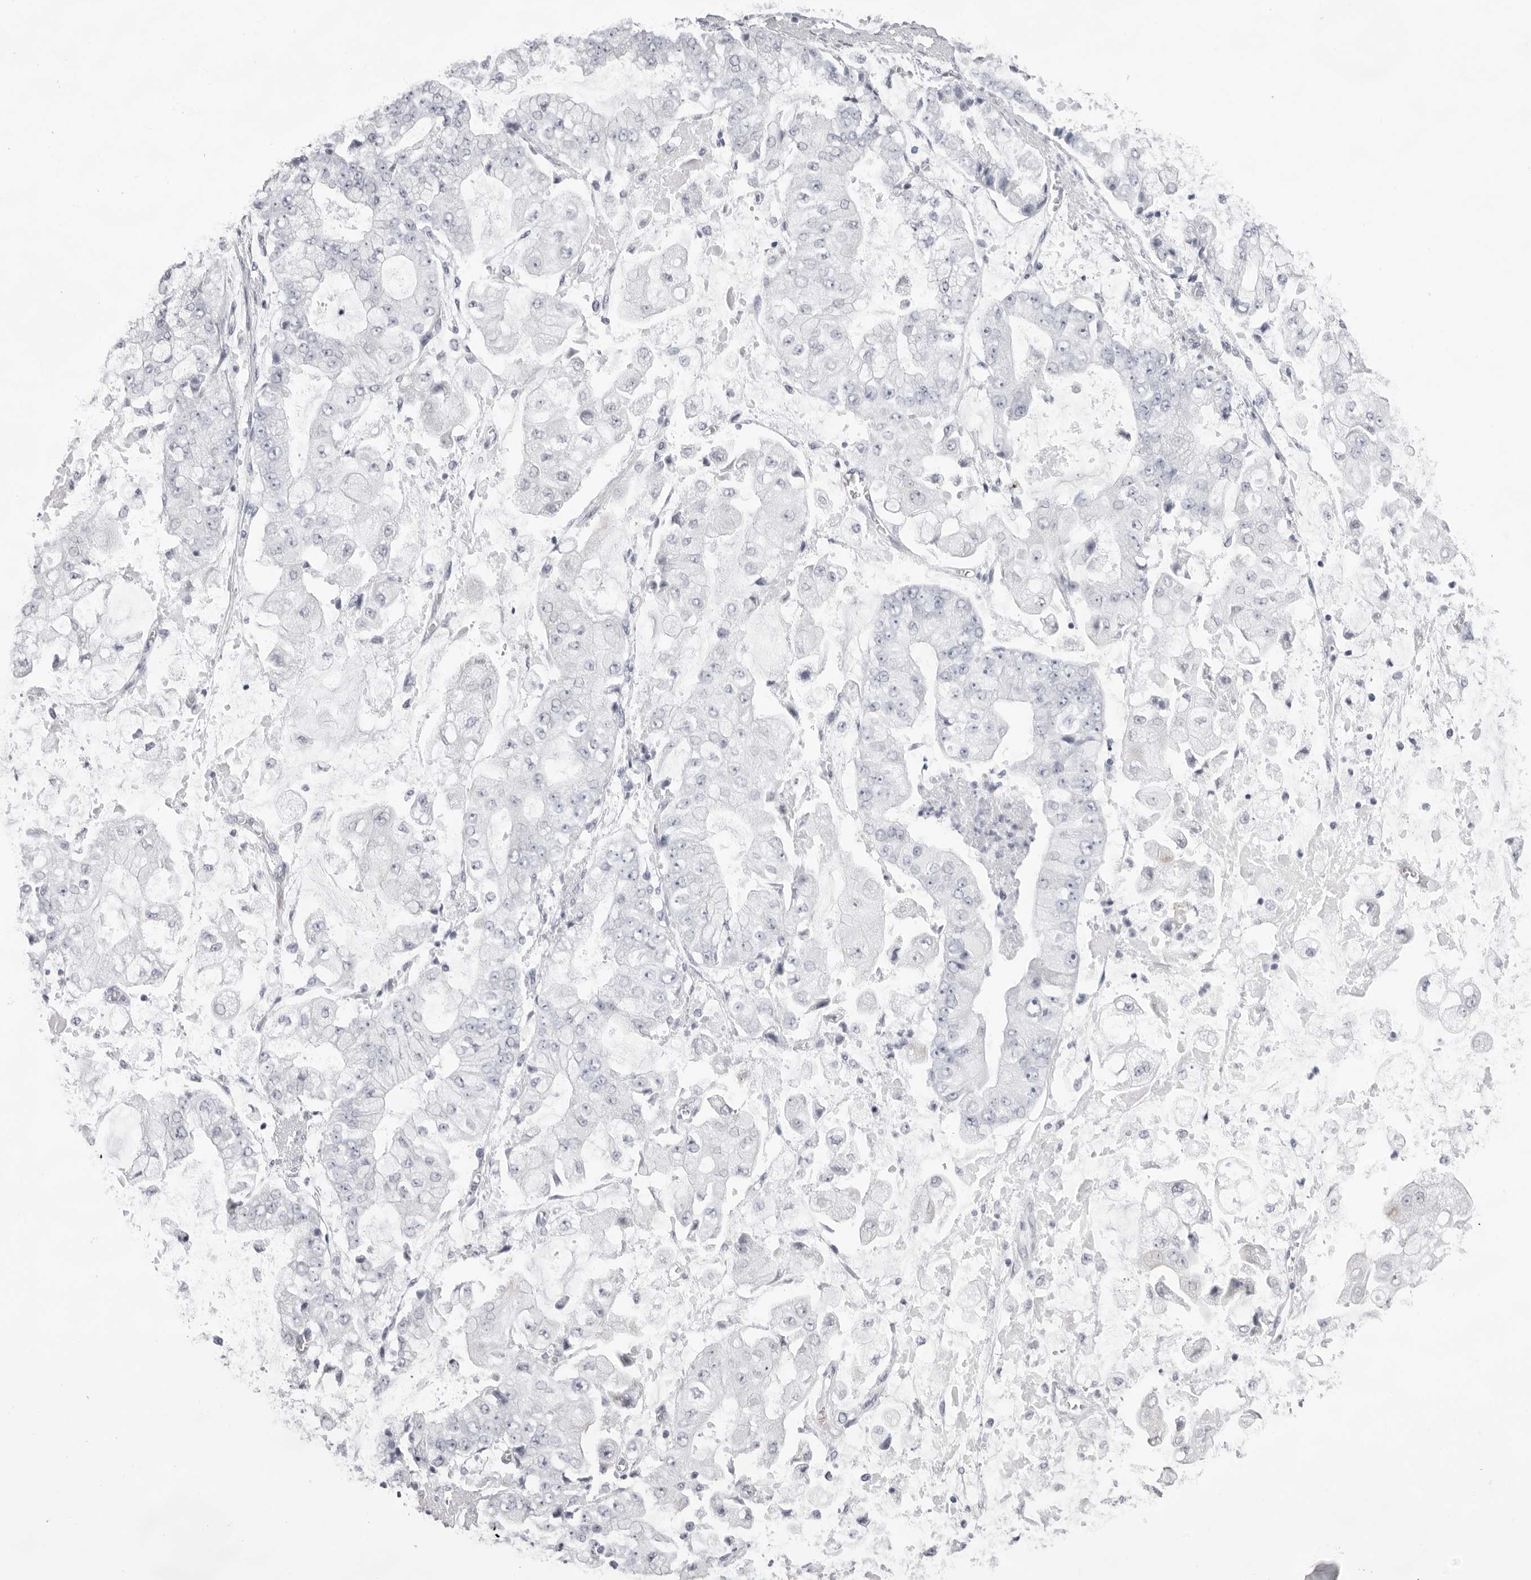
{"staining": {"intensity": "negative", "quantity": "none", "location": "none"}, "tissue": "stomach cancer", "cell_type": "Tumor cells", "image_type": "cancer", "snomed": [{"axis": "morphology", "description": "Adenocarcinoma, NOS"}, {"axis": "topography", "description": "Stomach"}], "caption": "Tumor cells are negative for protein expression in human adenocarcinoma (stomach). (Immunohistochemistry (ihc), brightfield microscopy, high magnification).", "gene": "SPTA1", "patient": {"sex": "male", "age": 76}}